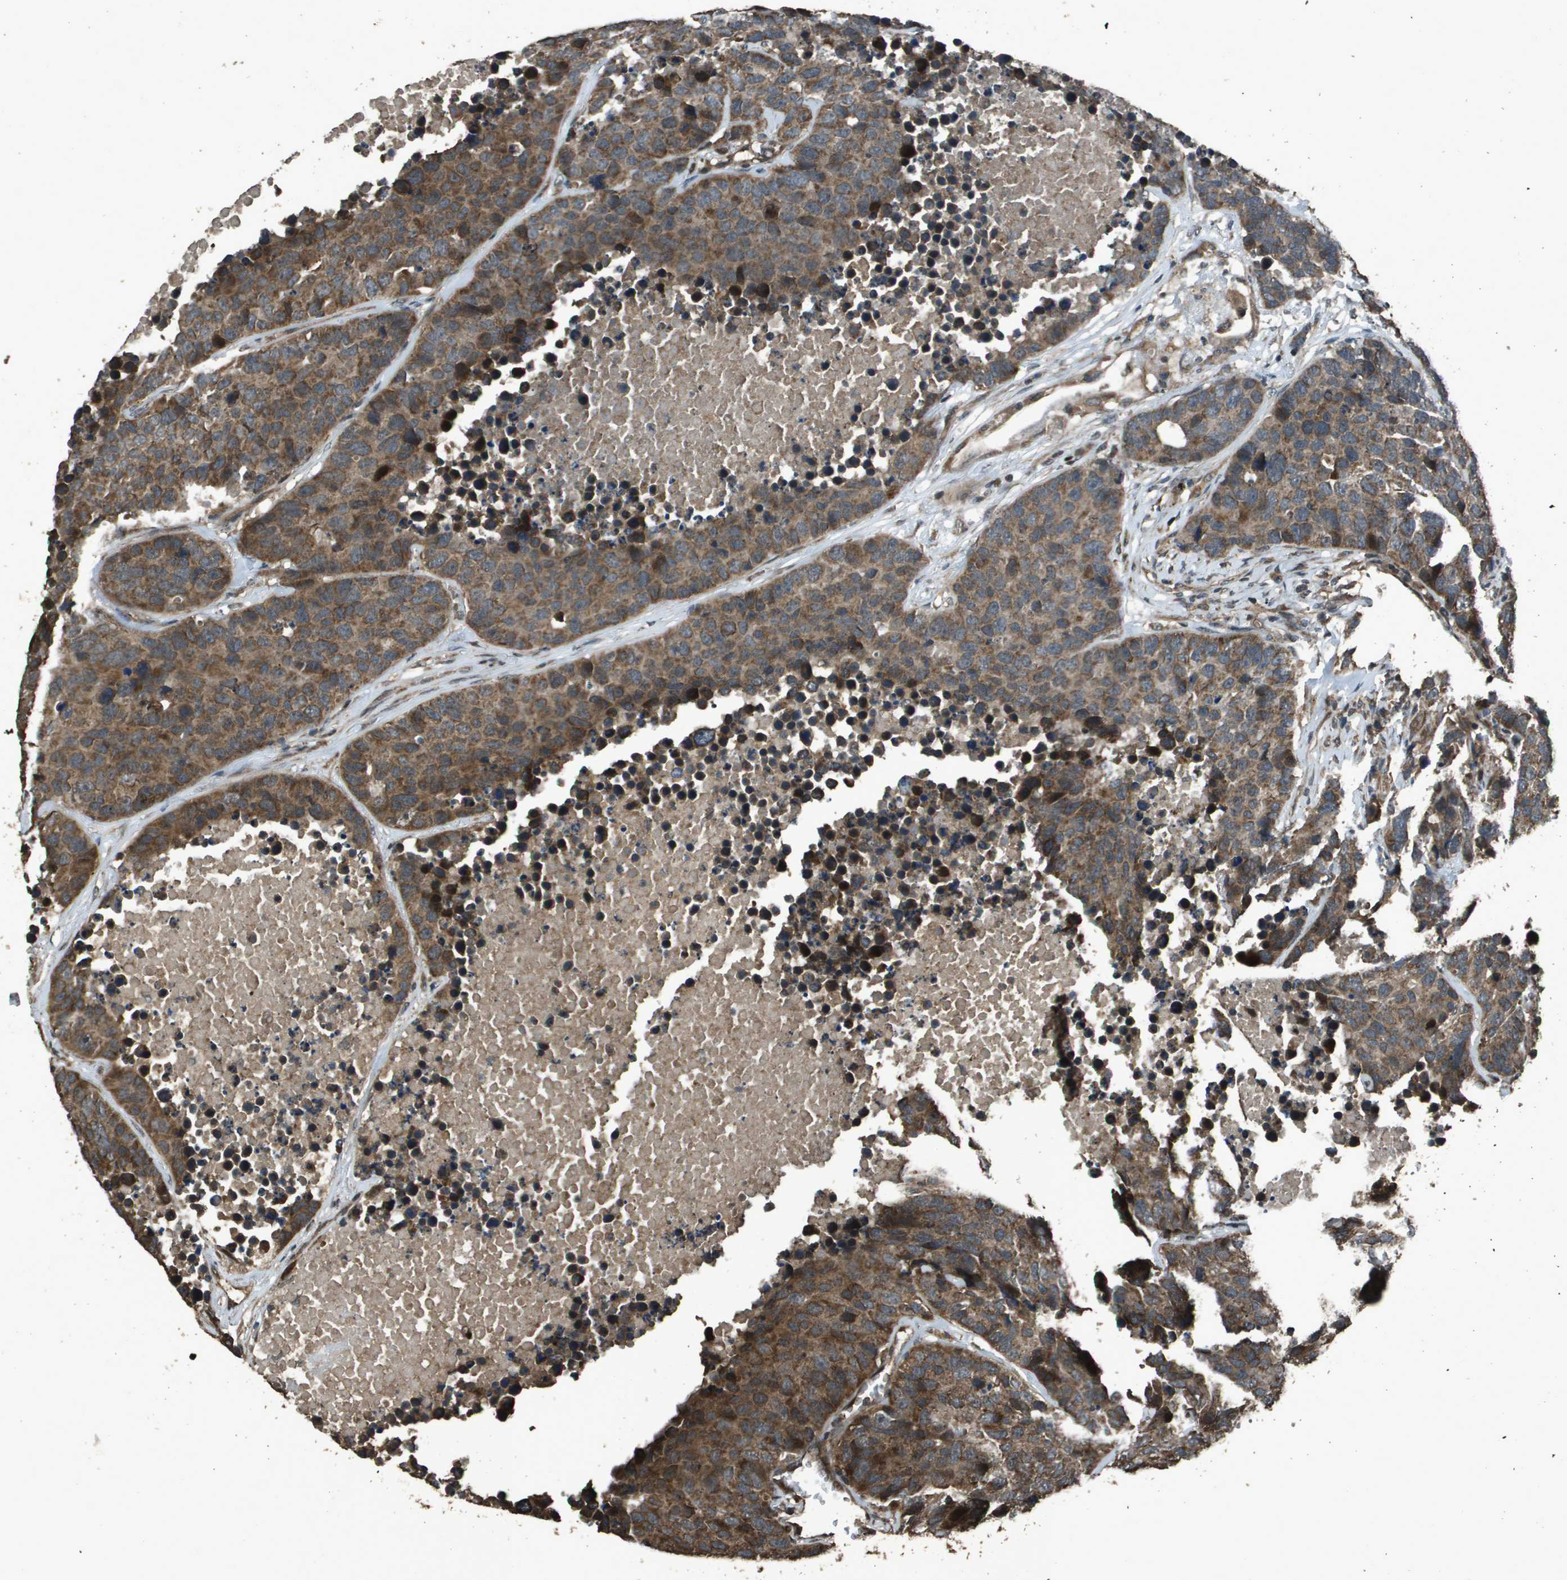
{"staining": {"intensity": "strong", "quantity": ">75%", "location": "cytoplasmic/membranous"}, "tissue": "carcinoid", "cell_type": "Tumor cells", "image_type": "cancer", "snomed": [{"axis": "morphology", "description": "Carcinoid, malignant, NOS"}, {"axis": "topography", "description": "Lung"}], "caption": "DAB immunohistochemical staining of human malignant carcinoid exhibits strong cytoplasmic/membranous protein positivity in about >75% of tumor cells. (DAB (3,3'-diaminobenzidine) = brown stain, brightfield microscopy at high magnification).", "gene": "FIG4", "patient": {"sex": "male", "age": 60}}